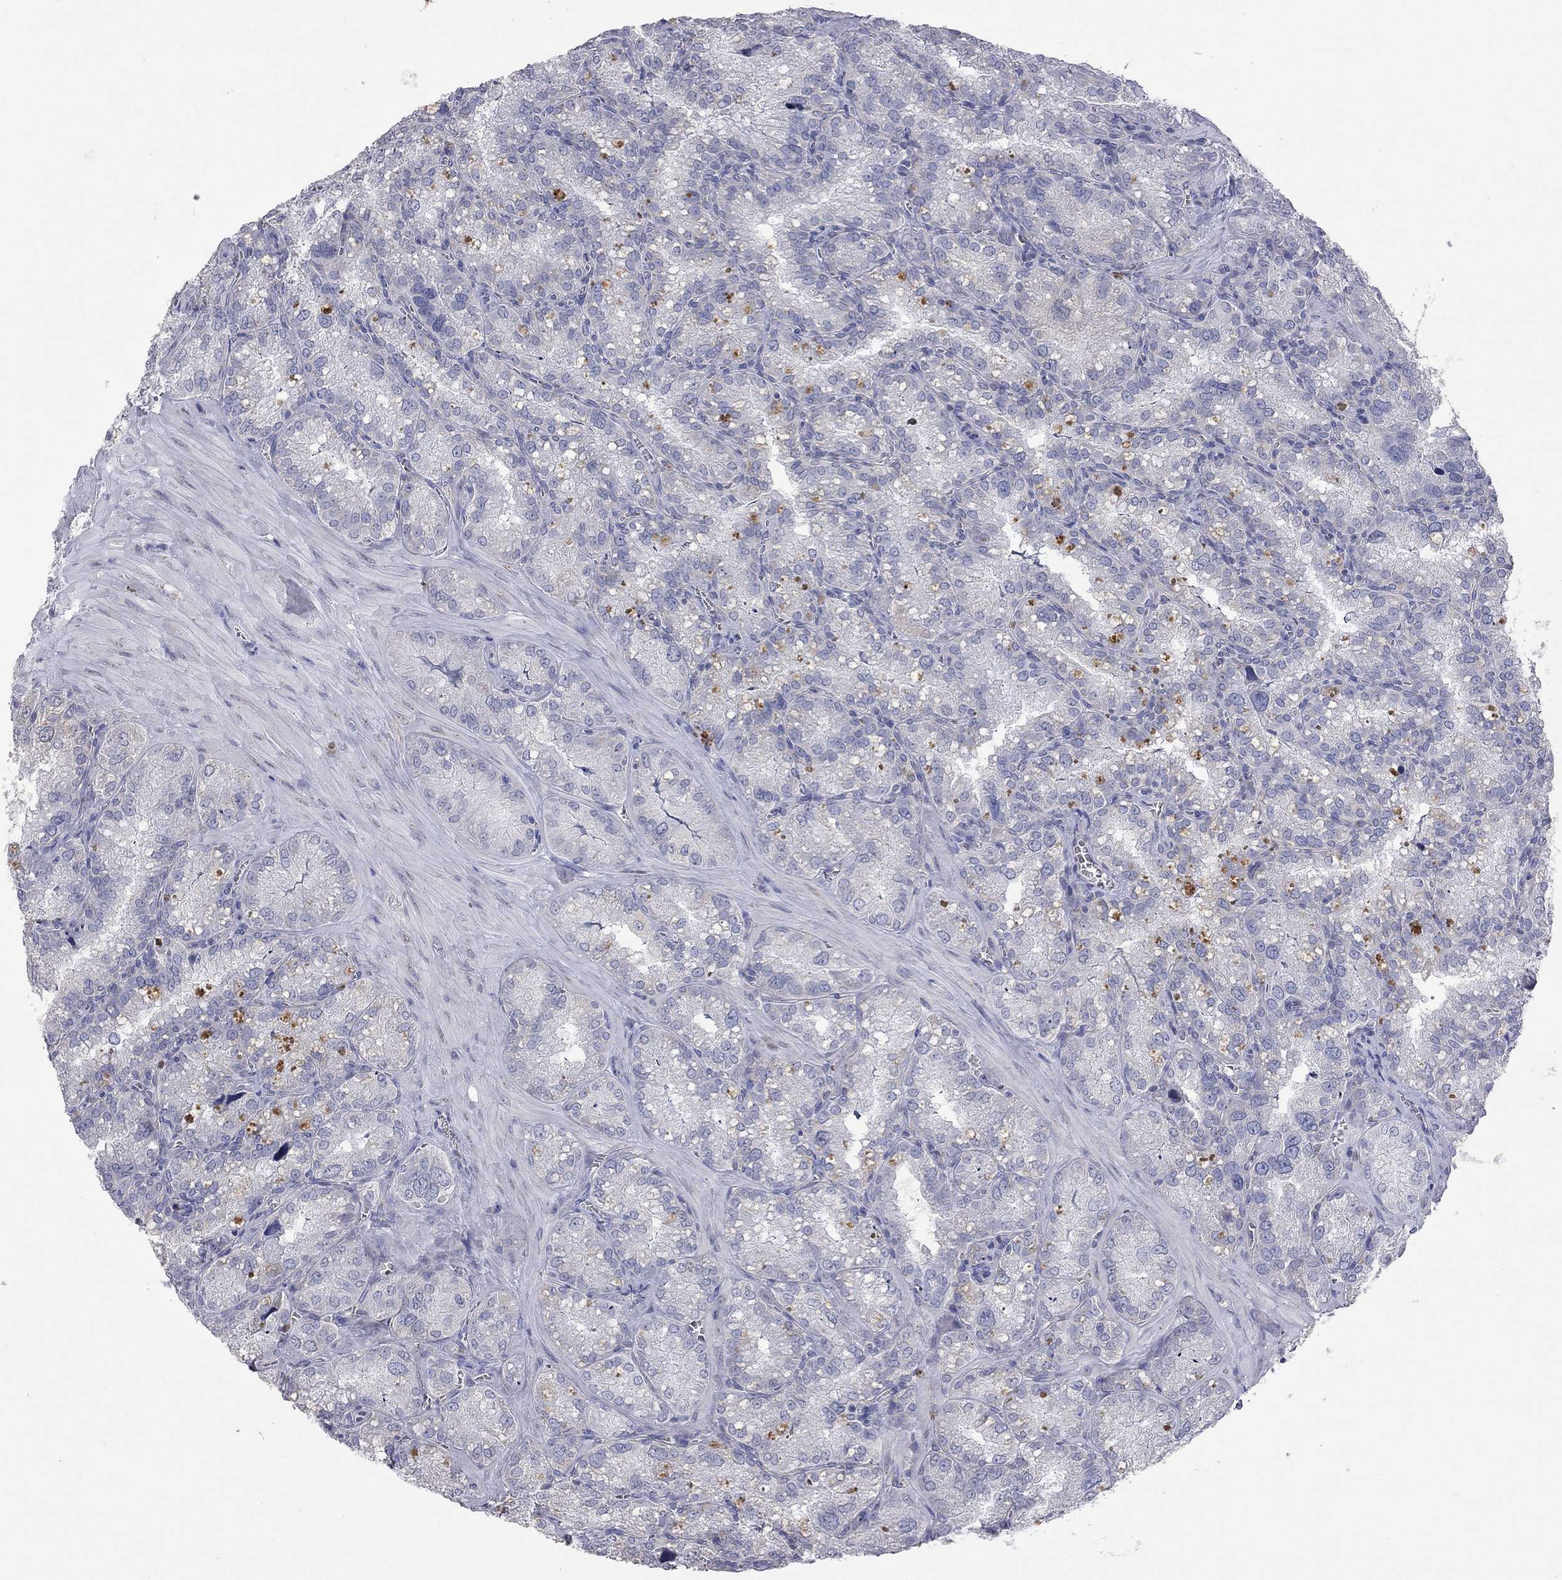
{"staining": {"intensity": "negative", "quantity": "none", "location": "none"}, "tissue": "seminal vesicle", "cell_type": "Glandular cells", "image_type": "normal", "snomed": [{"axis": "morphology", "description": "Normal tissue, NOS"}, {"axis": "topography", "description": "Seminal veicle"}], "caption": "This is an IHC micrograph of unremarkable human seminal vesicle. There is no positivity in glandular cells.", "gene": "OPRK1", "patient": {"sex": "male", "age": 57}}